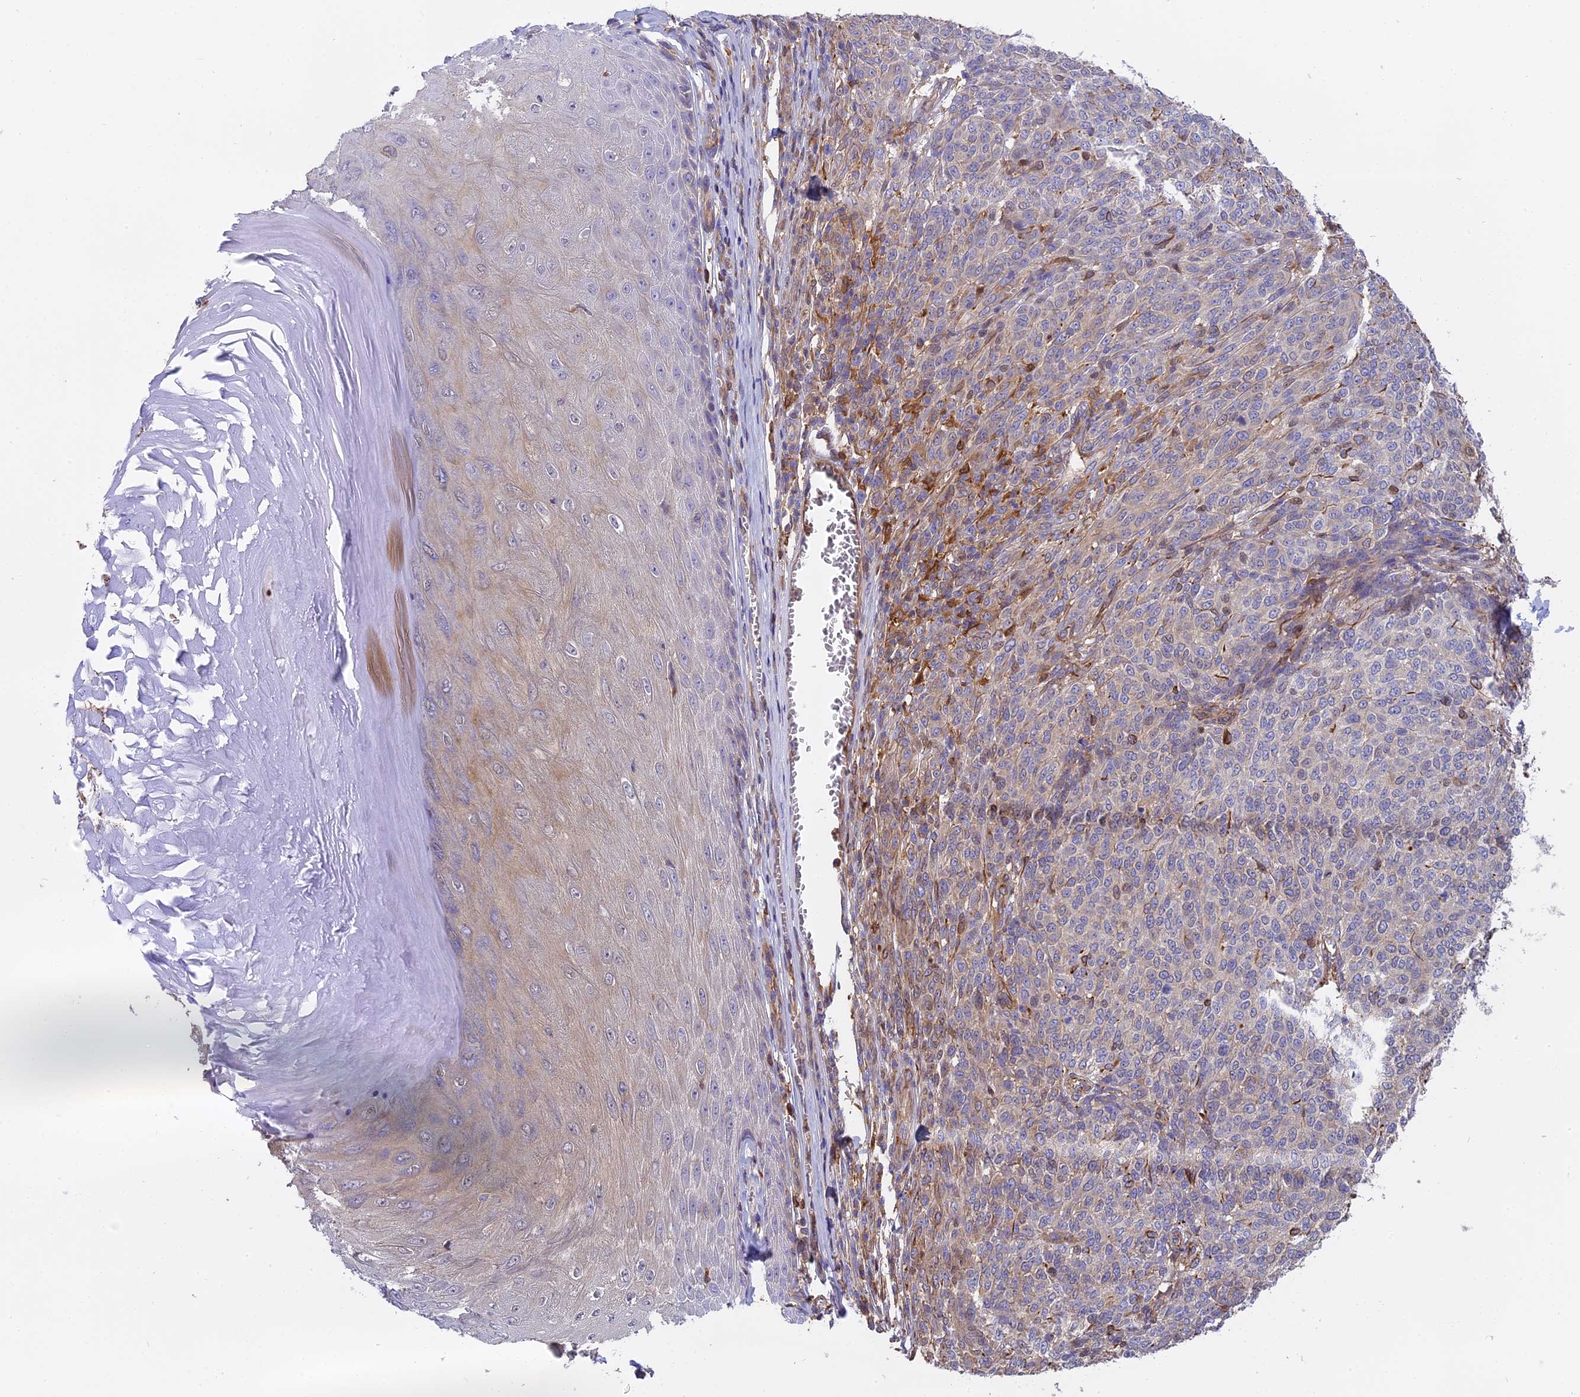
{"staining": {"intensity": "weak", "quantity": "<25%", "location": "cytoplasmic/membranous"}, "tissue": "melanoma", "cell_type": "Tumor cells", "image_type": "cancer", "snomed": [{"axis": "morphology", "description": "Malignant melanoma, NOS"}, {"axis": "topography", "description": "Skin"}], "caption": "The micrograph exhibits no significant positivity in tumor cells of melanoma.", "gene": "FAM118B", "patient": {"sex": "male", "age": 49}}